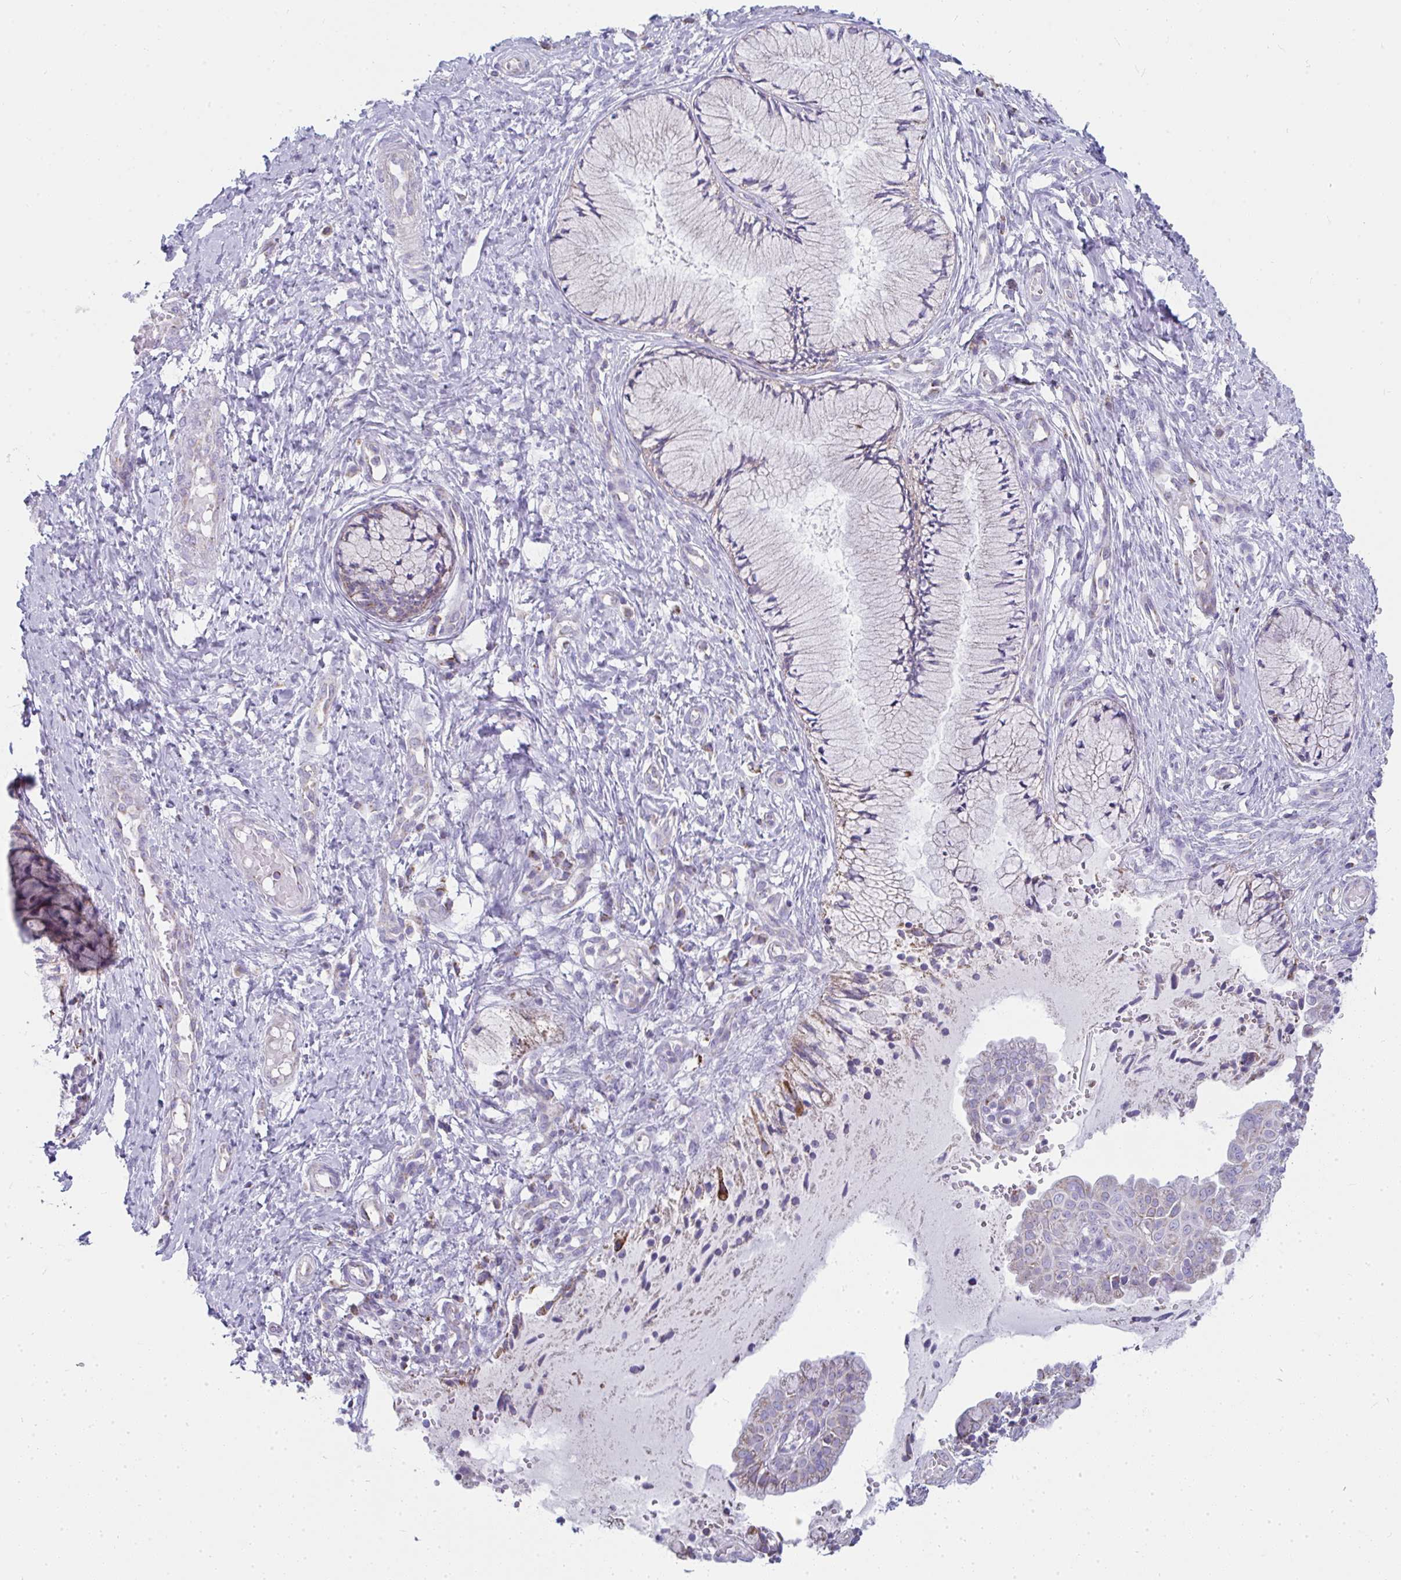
{"staining": {"intensity": "moderate", "quantity": "<25%", "location": "cytoplasmic/membranous"}, "tissue": "cervix", "cell_type": "Glandular cells", "image_type": "normal", "snomed": [{"axis": "morphology", "description": "Normal tissue, NOS"}, {"axis": "topography", "description": "Cervix"}], "caption": "Immunohistochemical staining of normal cervix shows moderate cytoplasmic/membranous protein expression in approximately <25% of glandular cells.", "gene": "SLC6A1", "patient": {"sex": "female", "age": 37}}